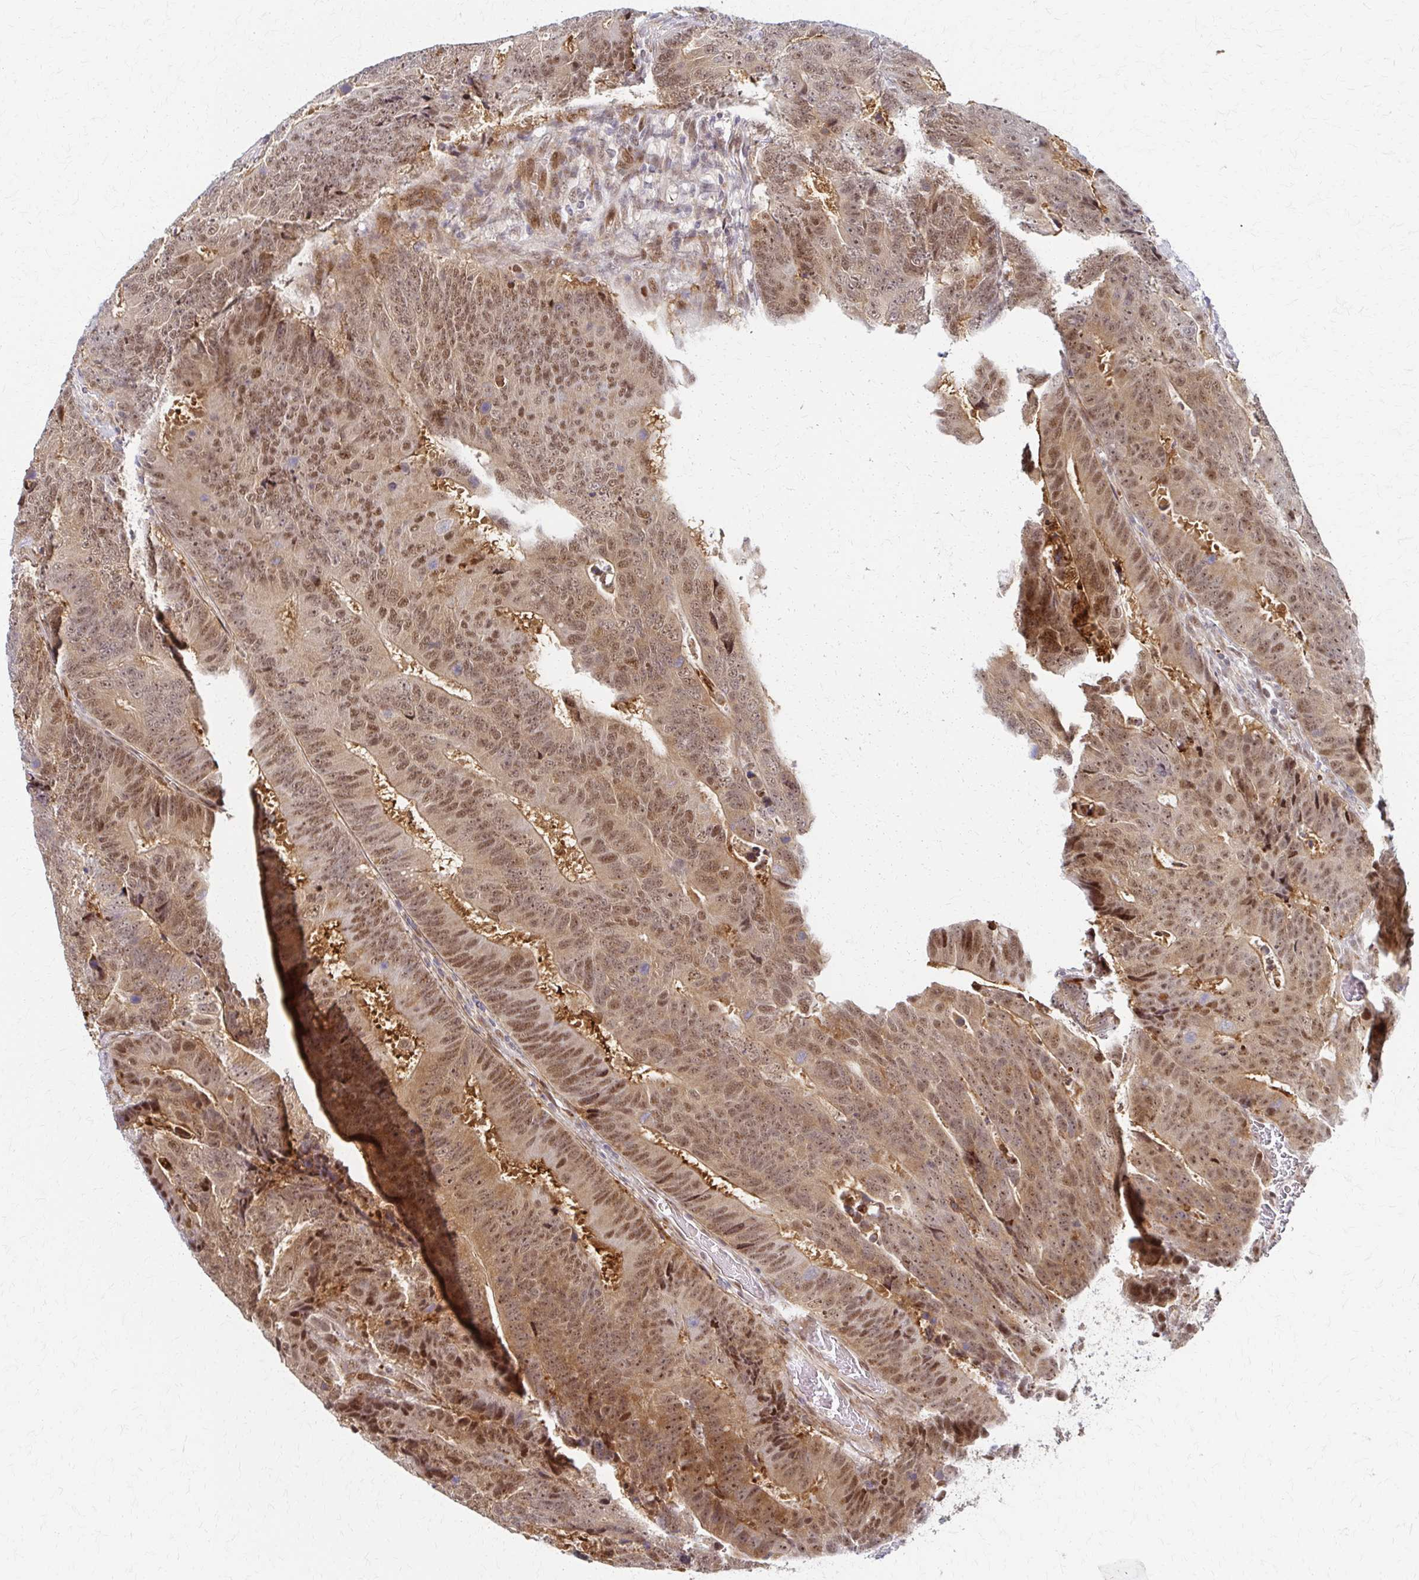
{"staining": {"intensity": "moderate", "quantity": ">75%", "location": "nuclear"}, "tissue": "colorectal cancer", "cell_type": "Tumor cells", "image_type": "cancer", "snomed": [{"axis": "morphology", "description": "Adenocarcinoma, NOS"}, {"axis": "topography", "description": "Colon"}], "caption": "A histopathology image of adenocarcinoma (colorectal) stained for a protein displays moderate nuclear brown staining in tumor cells.", "gene": "PSMD7", "patient": {"sex": "female", "age": 48}}